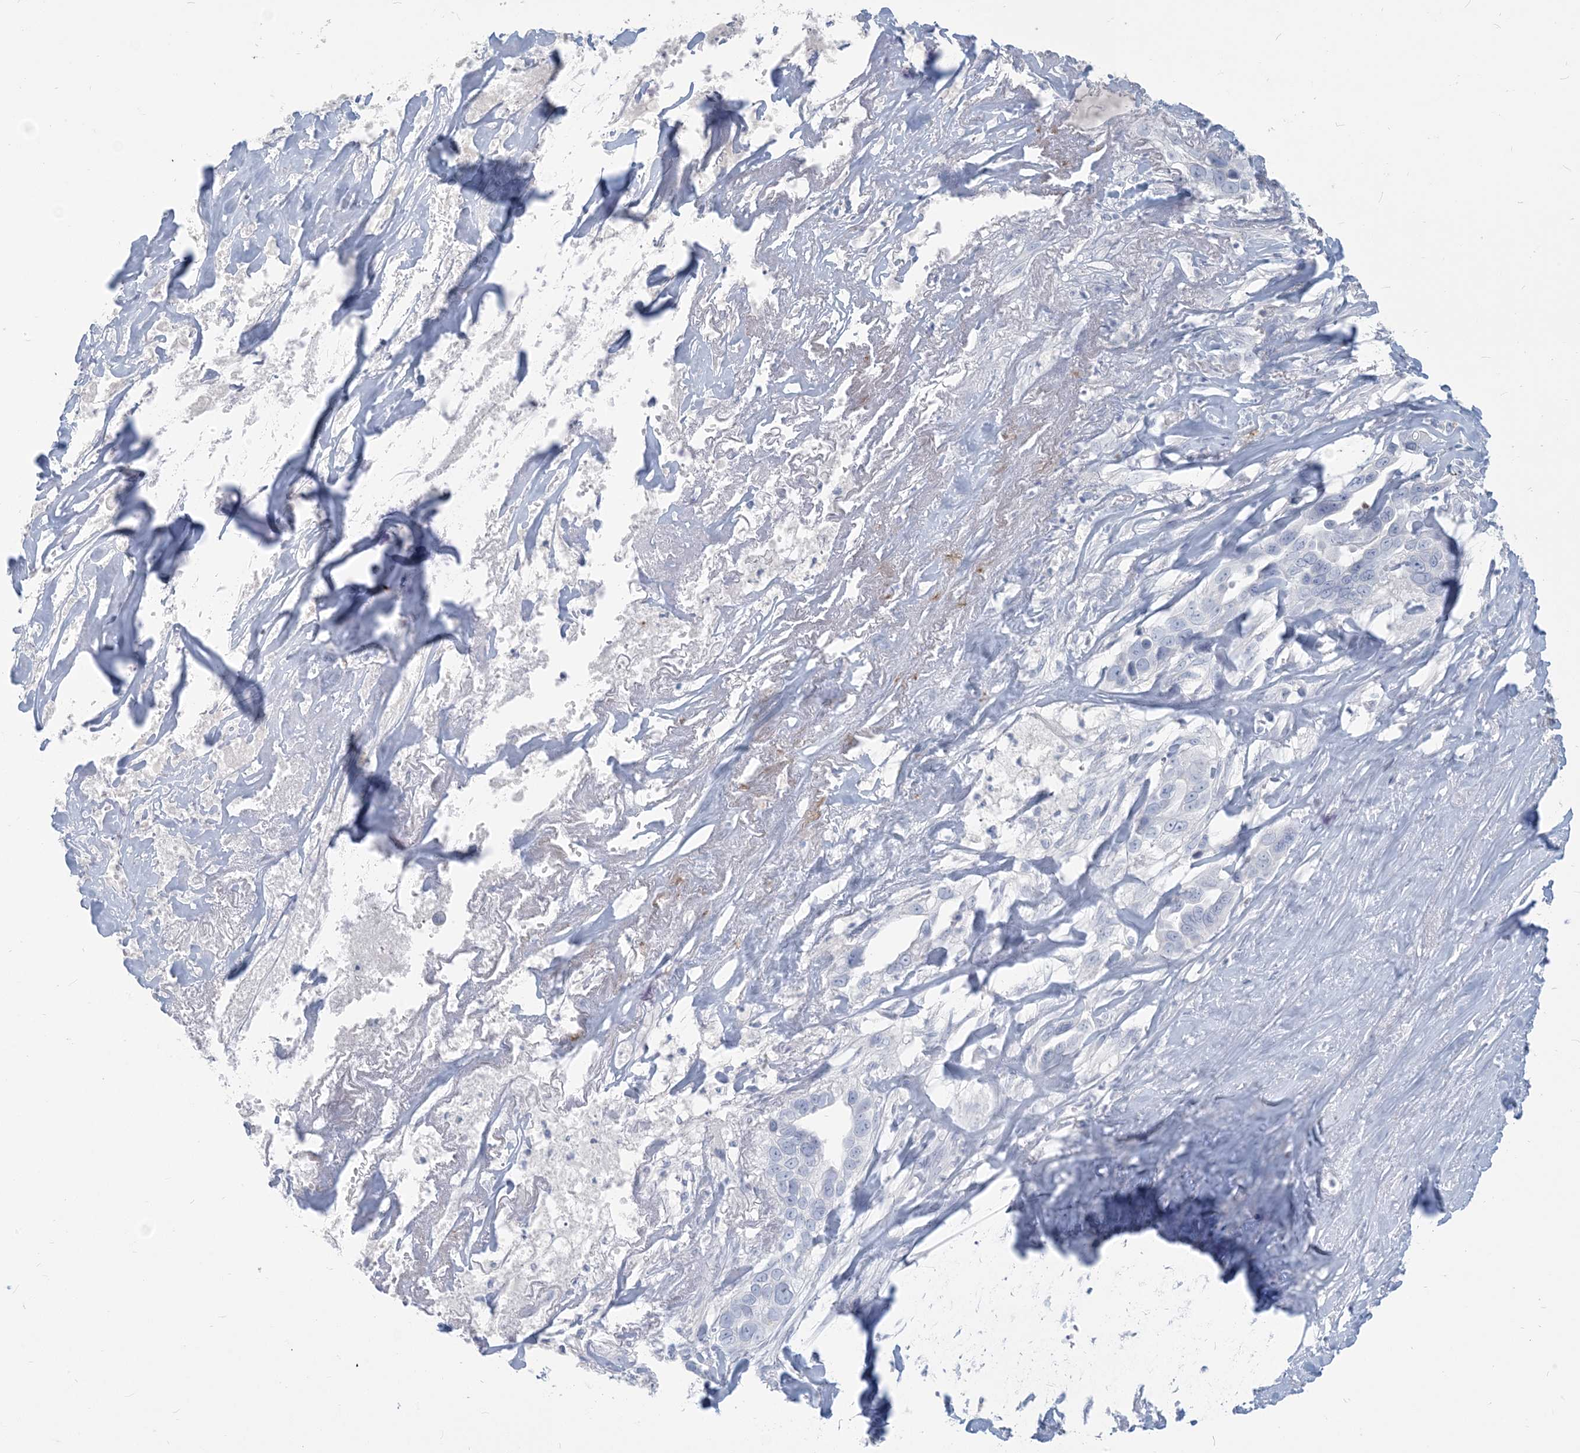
{"staining": {"intensity": "negative", "quantity": "none", "location": "none"}, "tissue": "liver cancer", "cell_type": "Tumor cells", "image_type": "cancer", "snomed": [{"axis": "morphology", "description": "Cholangiocarcinoma"}, {"axis": "topography", "description": "Liver"}], "caption": "Immunohistochemical staining of cholangiocarcinoma (liver) demonstrates no significant staining in tumor cells.", "gene": "HLA-DRB1", "patient": {"sex": "female", "age": 79}}